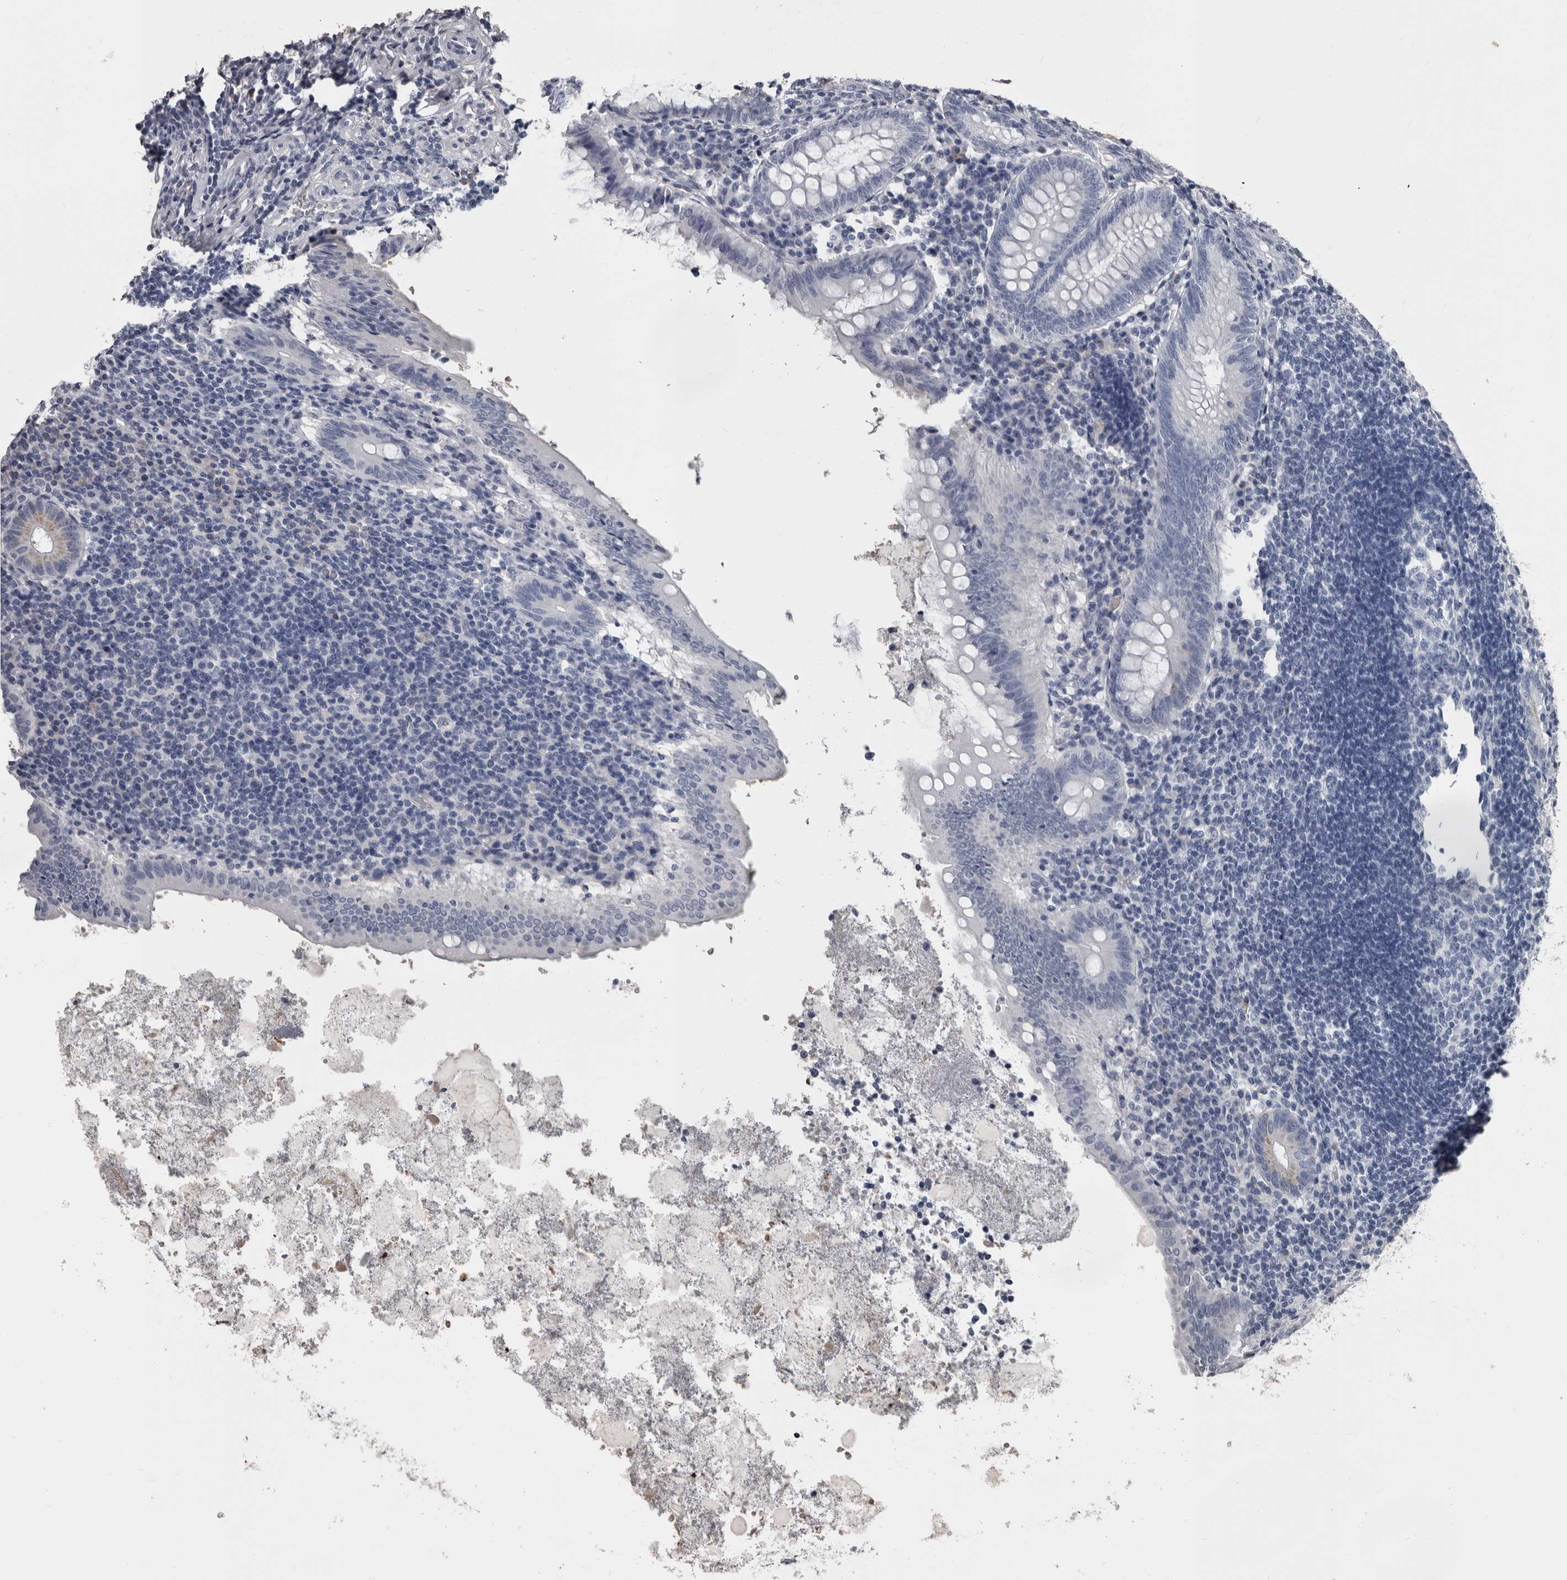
{"staining": {"intensity": "weak", "quantity": "<25%", "location": "cytoplasmic/membranous"}, "tissue": "appendix", "cell_type": "Glandular cells", "image_type": "normal", "snomed": [{"axis": "morphology", "description": "Normal tissue, NOS"}, {"axis": "topography", "description": "Appendix"}], "caption": "DAB (3,3'-diaminobenzidine) immunohistochemical staining of normal appendix shows no significant positivity in glandular cells.", "gene": "GREB1", "patient": {"sex": "female", "age": 54}}